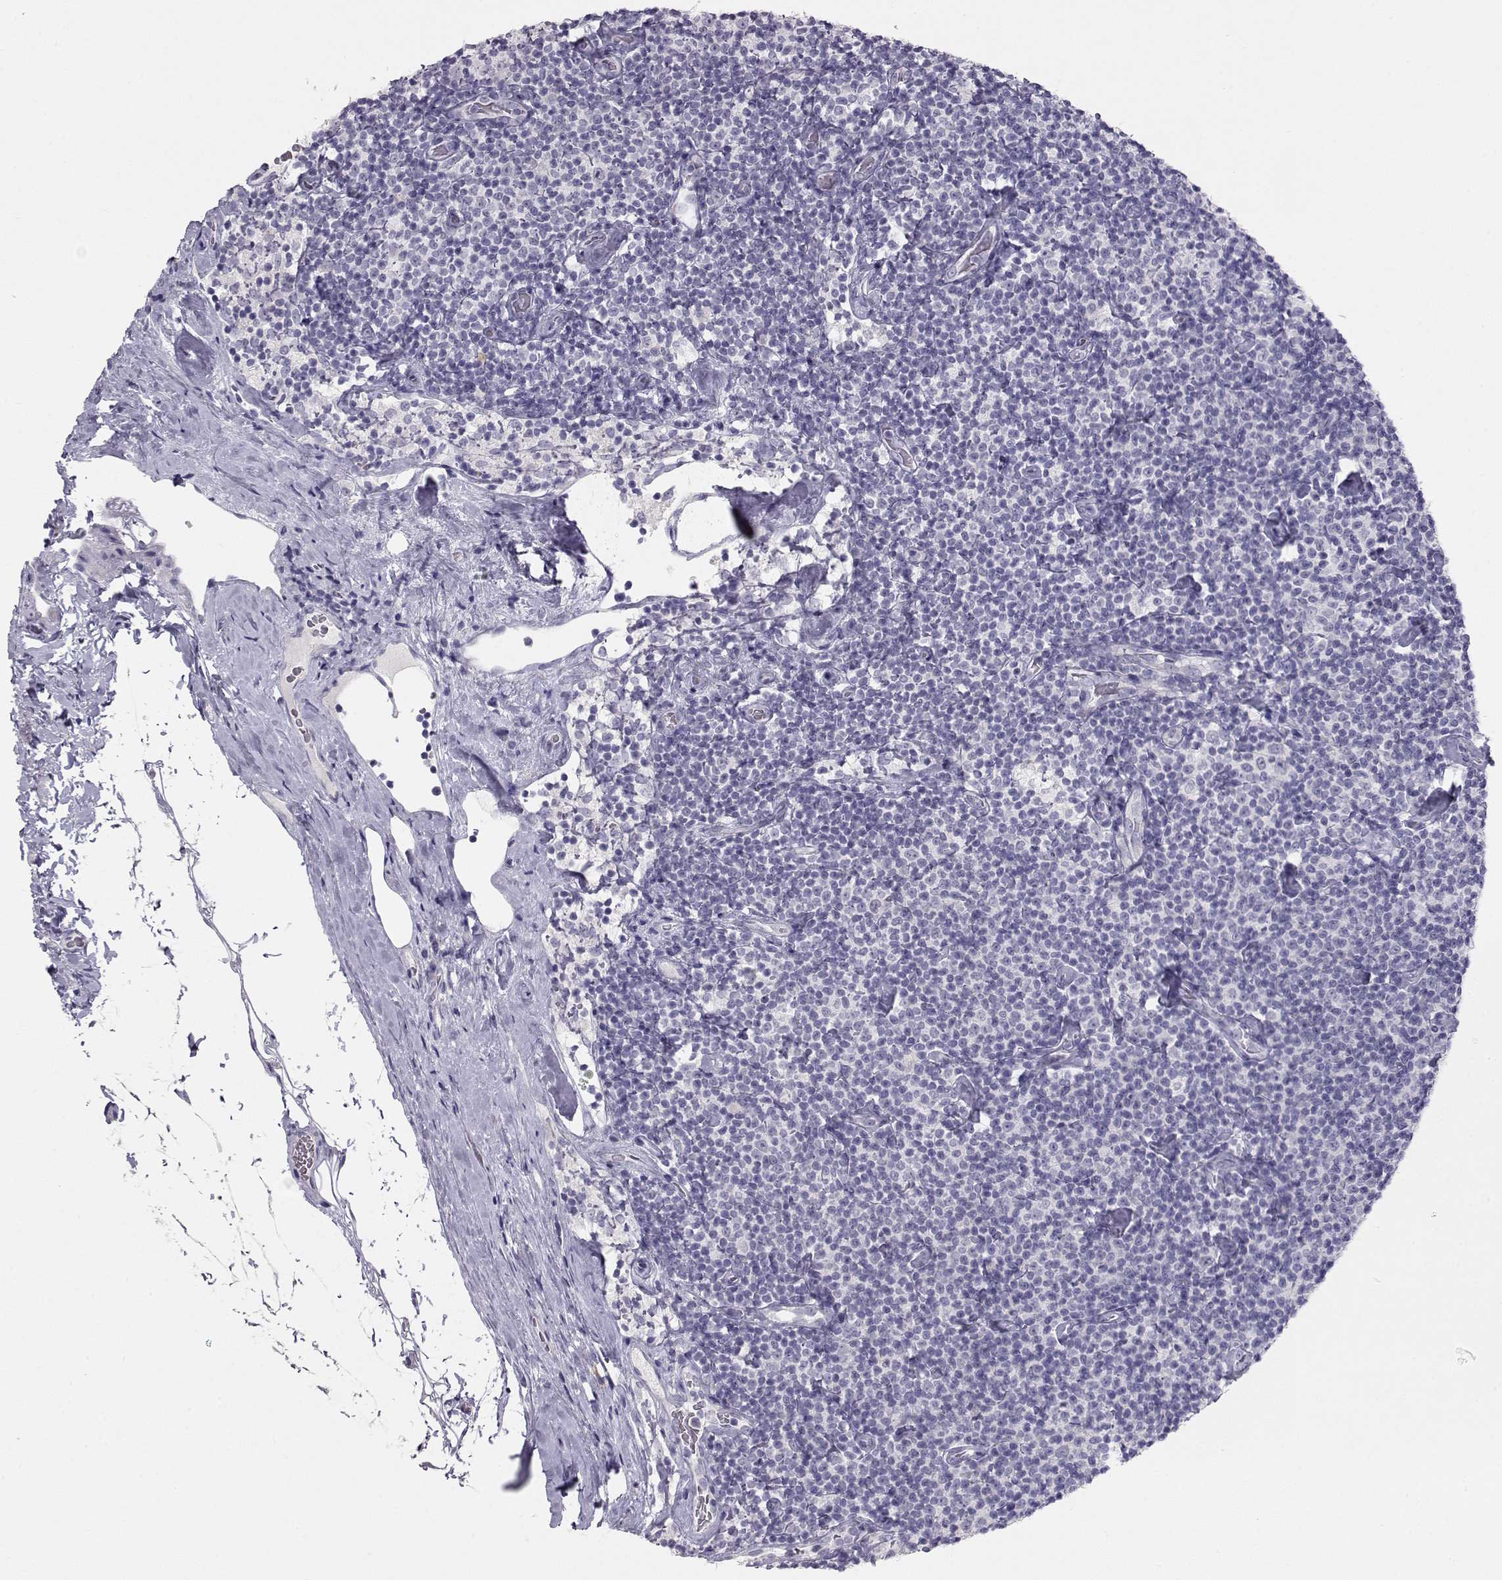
{"staining": {"intensity": "negative", "quantity": "none", "location": "none"}, "tissue": "lymphoma", "cell_type": "Tumor cells", "image_type": "cancer", "snomed": [{"axis": "morphology", "description": "Malignant lymphoma, non-Hodgkin's type, Low grade"}, {"axis": "topography", "description": "Lymph node"}], "caption": "This is an immunohistochemistry micrograph of lymphoma. There is no expression in tumor cells.", "gene": "LAMB3", "patient": {"sex": "male", "age": 81}}